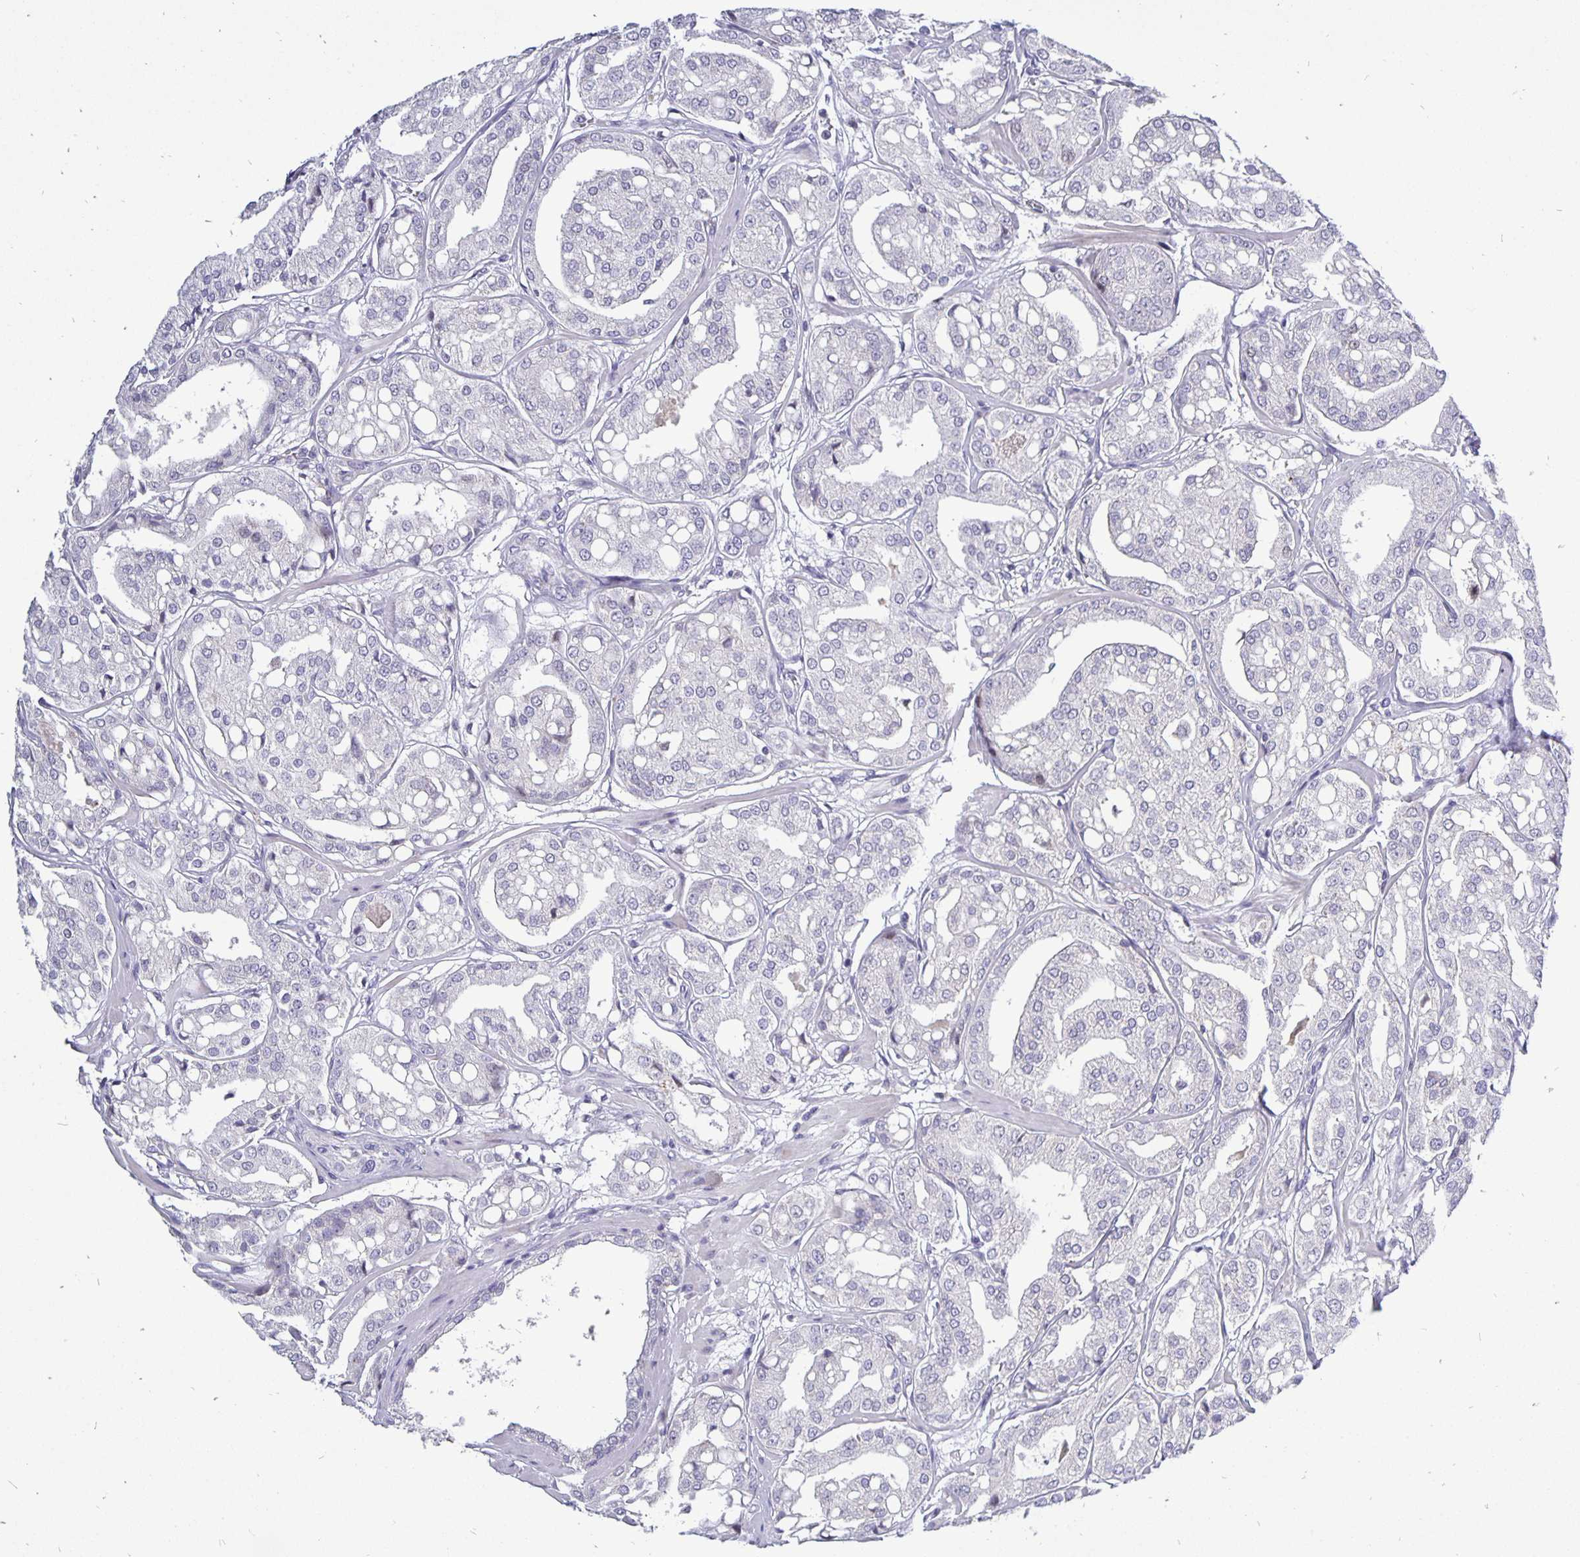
{"staining": {"intensity": "negative", "quantity": "none", "location": "none"}, "tissue": "renal cancer", "cell_type": "Tumor cells", "image_type": "cancer", "snomed": [{"axis": "morphology", "description": "Adenocarcinoma, NOS"}, {"axis": "topography", "description": "Urinary bladder"}], "caption": "Adenocarcinoma (renal) was stained to show a protein in brown. There is no significant positivity in tumor cells.", "gene": "ERBB2", "patient": {"sex": "male", "age": 61}}